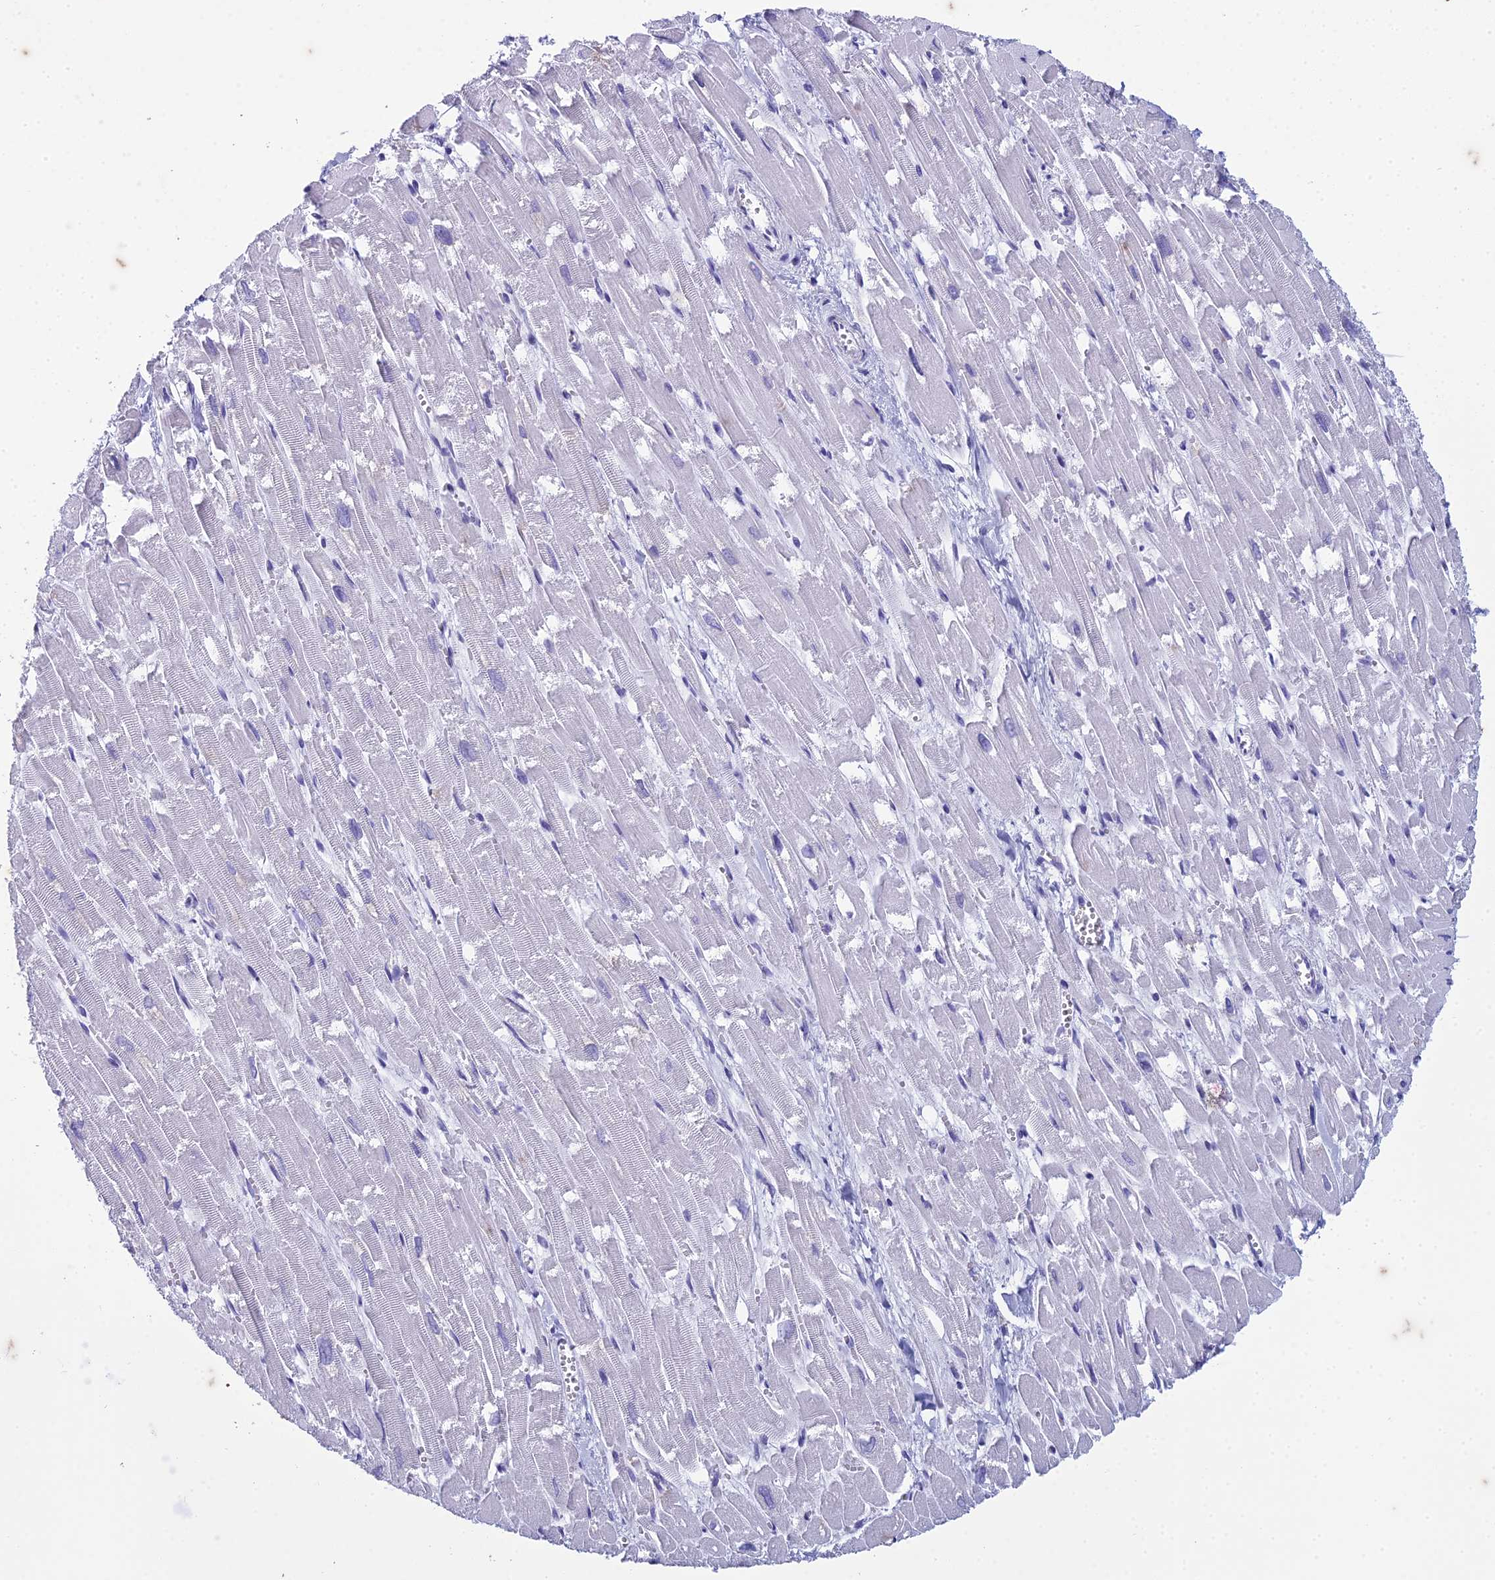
{"staining": {"intensity": "negative", "quantity": "none", "location": "none"}, "tissue": "heart muscle", "cell_type": "Cardiomyocytes", "image_type": "normal", "snomed": [{"axis": "morphology", "description": "Normal tissue, NOS"}, {"axis": "topography", "description": "Heart"}], "caption": "Immunohistochemical staining of unremarkable heart muscle exhibits no significant expression in cardiomyocytes. (DAB IHC with hematoxylin counter stain).", "gene": "HMGB4", "patient": {"sex": "male", "age": 54}}